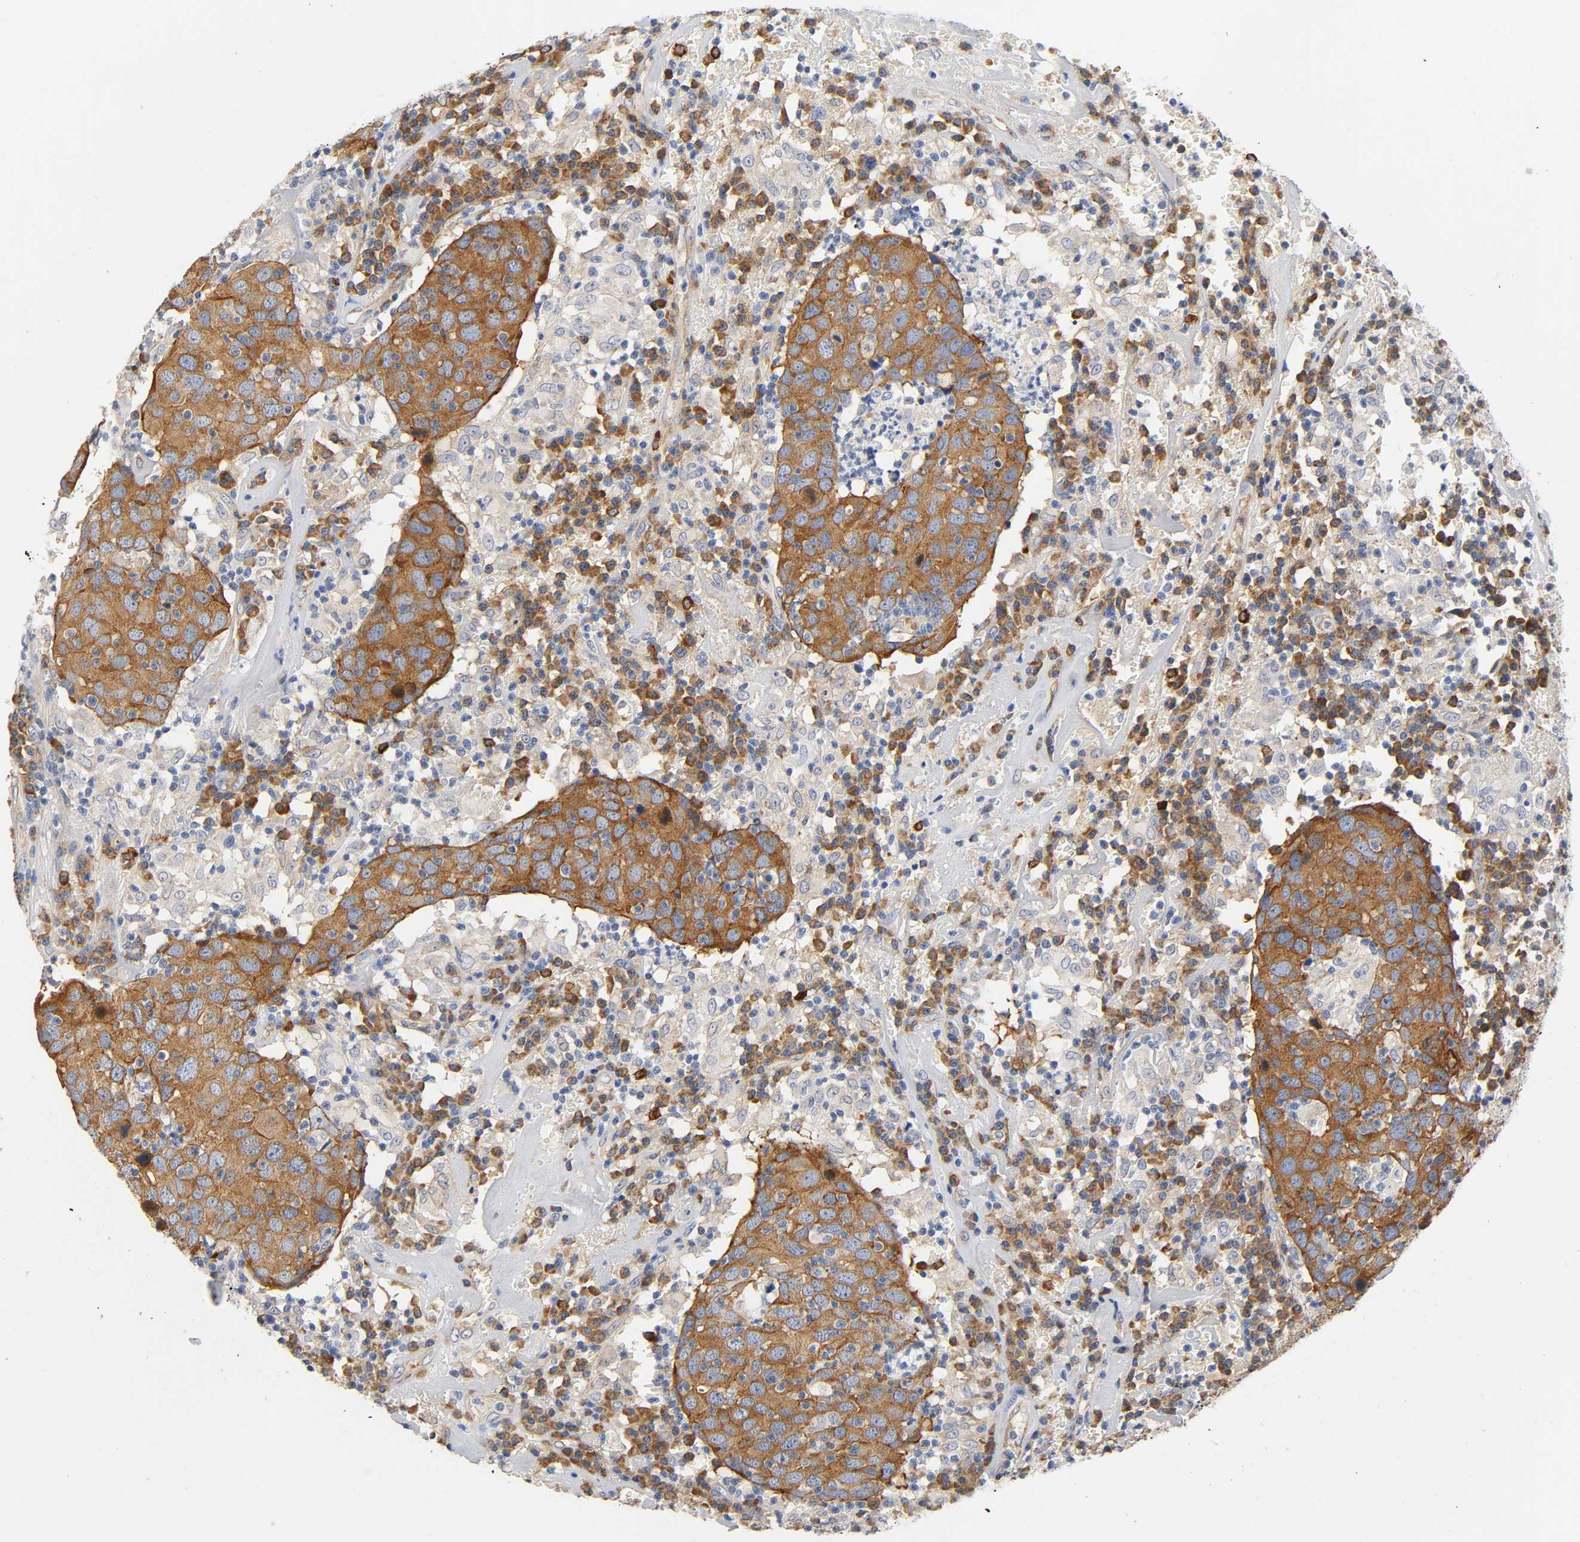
{"staining": {"intensity": "moderate", "quantity": ">75%", "location": "cytoplasmic/membranous"}, "tissue": "head and neck cancer", "cell_type": "Tumor cells", "image_type": "cancer", "snomed": [{"axis": "morphology", "description": "Adenocarcinoma, NOS"}, {"axis": "topography", "description": "Salivary gland"}, {"axis": "topography", "description": "Head-Neck"}], "caption": "Immunohistochemistry (IHC) histopathology image of head and neck cancer (adenocarcinoma) stained for a protein (brown), which displays medium levels of moderate cytoplasmic/membranous staining in approximately >75% of tumor cells.", "gene": "CD2AP", "patient": {"sex": "female", "age": 65}}